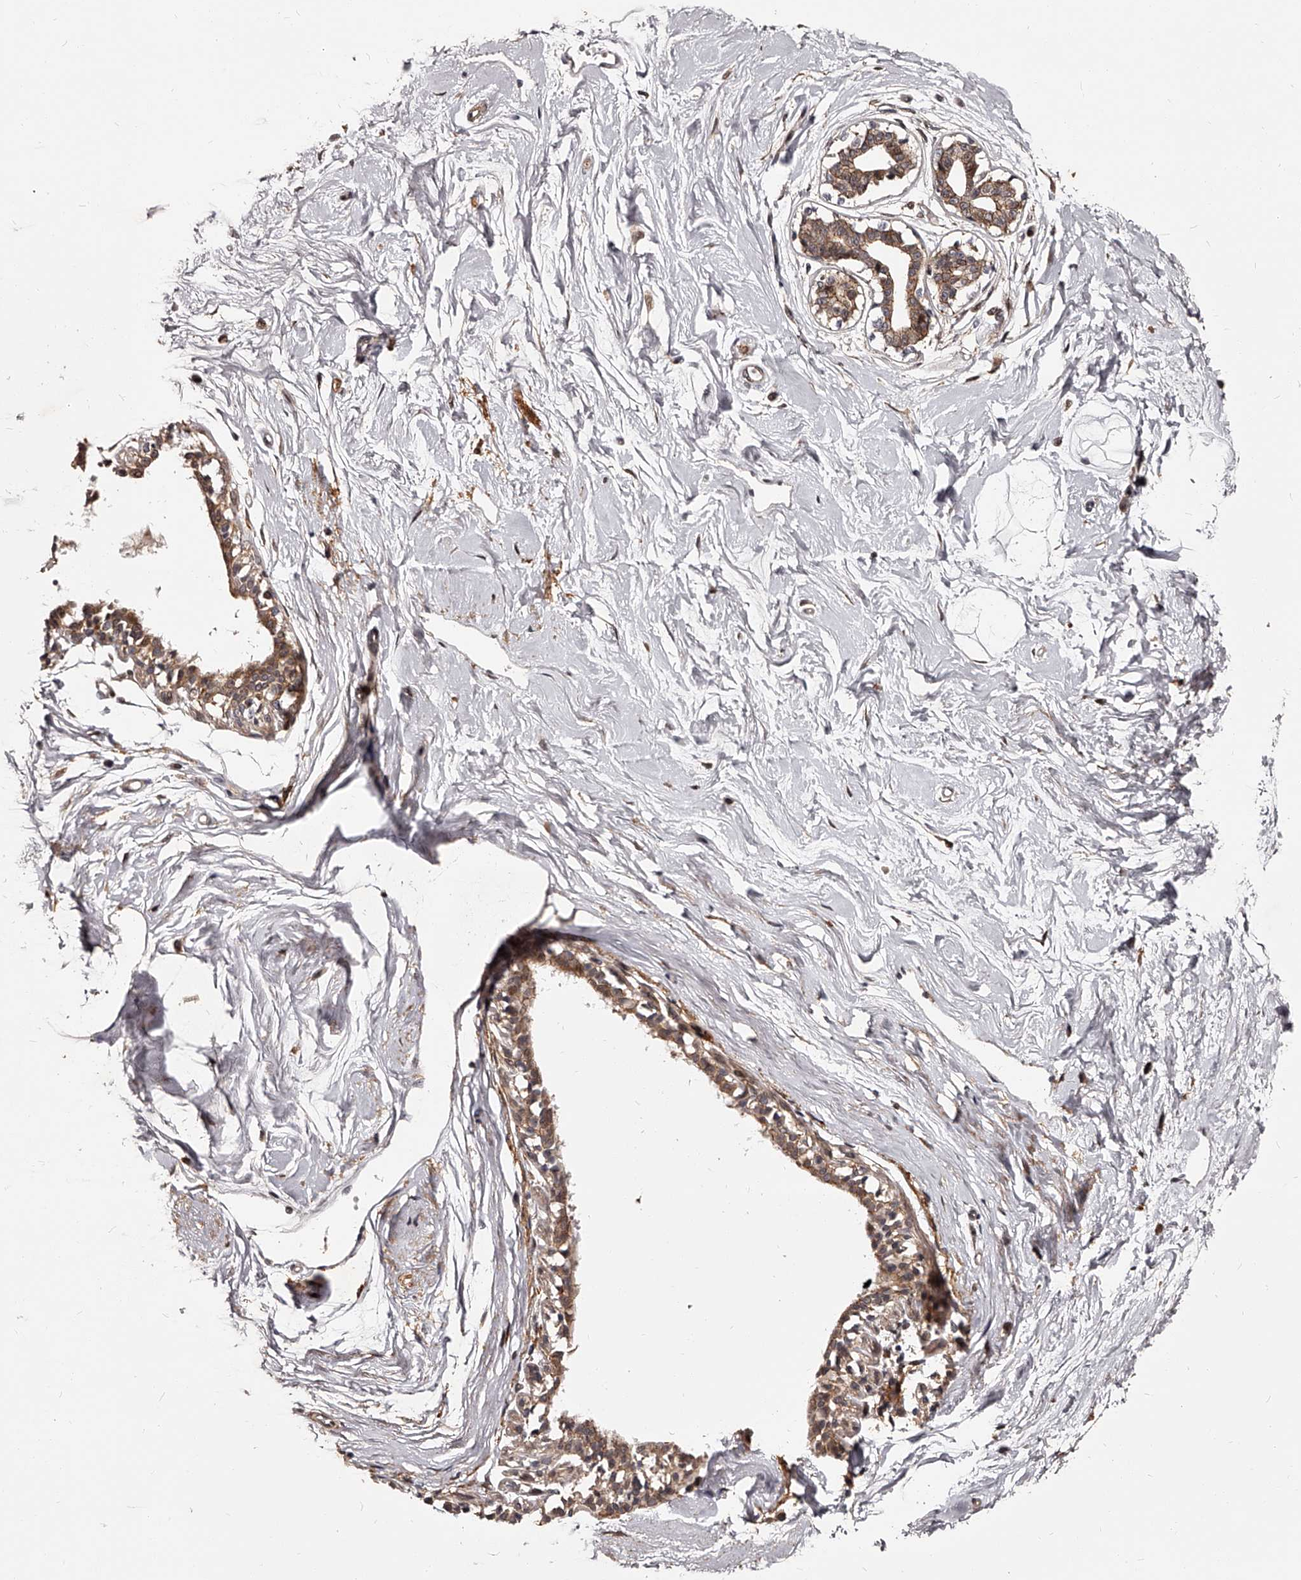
{"staining": {"intensity": "negative", "quantity": "none", "location": "none"}, "tissue": "breast", "cell_type": "Adipocytes", "image_type": "normal", "snomed": [{"axis": "morphology", "description": "Normal tissue, NOS"}, {"axis": "topography", "description": "Breast"}], "caption": "A high-resolution photomicrograph shows IHC staining of benign breast, which displays no significant positivity in adipocytes. The staining is performed using DAB (3,3'-diaminobenzidine) brown chromogen with nuclei counter-stained in using hematoxylin.", "gene": "RSC1A1", "patient": {"sex": "female", "age": 45}}